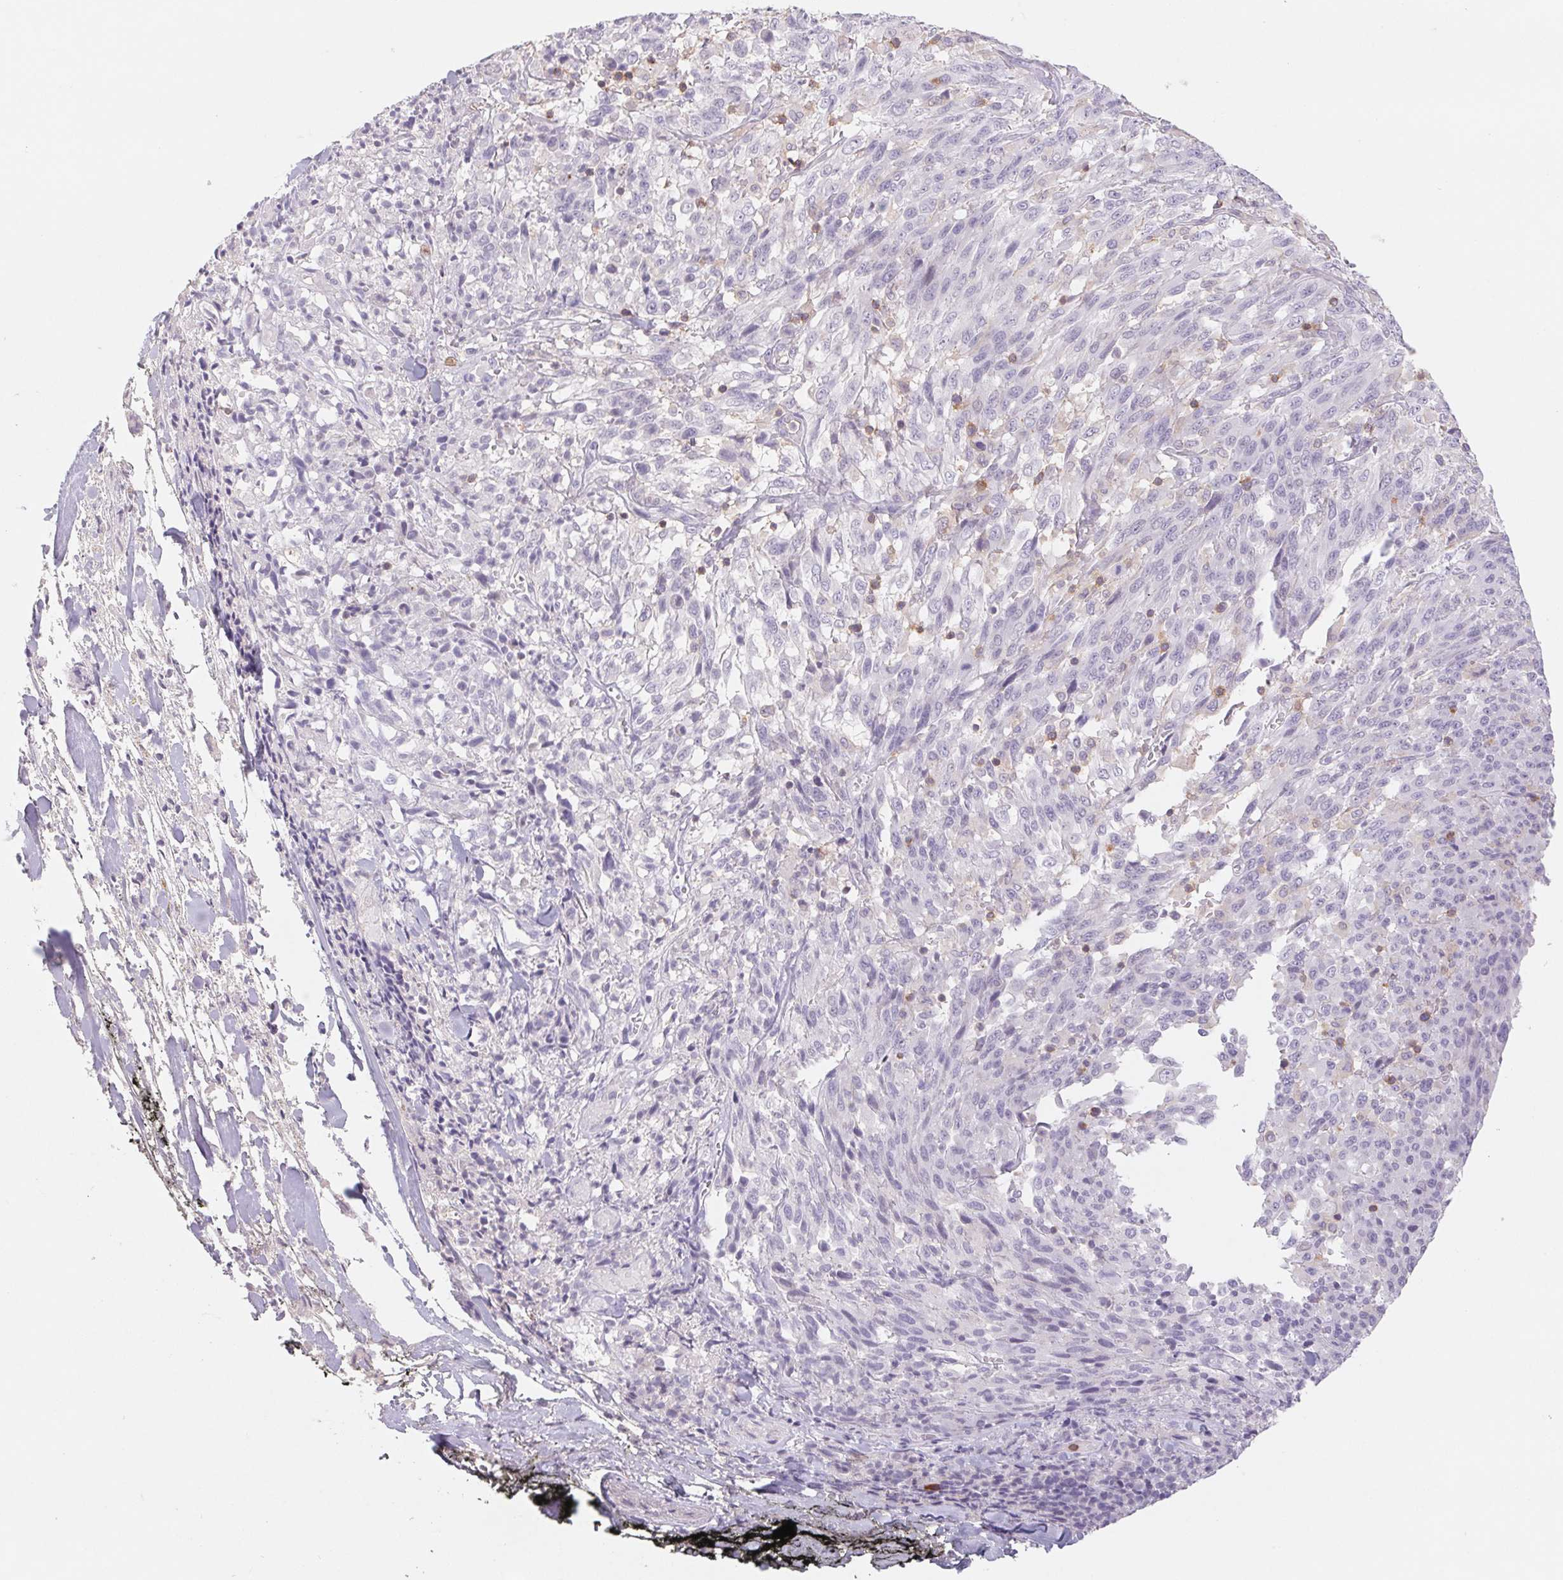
{"staining": {"intensity": "negative", "quantity": "none", "location": "none"}, "tissue": "melanoma", "cell_type": "Tumor cells", "image_type": "cancer", "snomed": [{"axis": "morphology", "description": "Malignant melanoma, NOS"}, {"axis": "topography", "description": "Skin"}], "caption": "DAB immunohistochemical staining of human malignant melanoma demonstrates no significant staining in tumor cells. (DAB (3,3'-diaminobenzidine) IHC visualized using brightfield microscopy, high magnification).", "gene": "KIF26A", "patient": {"sex": "female", "age": 91}}